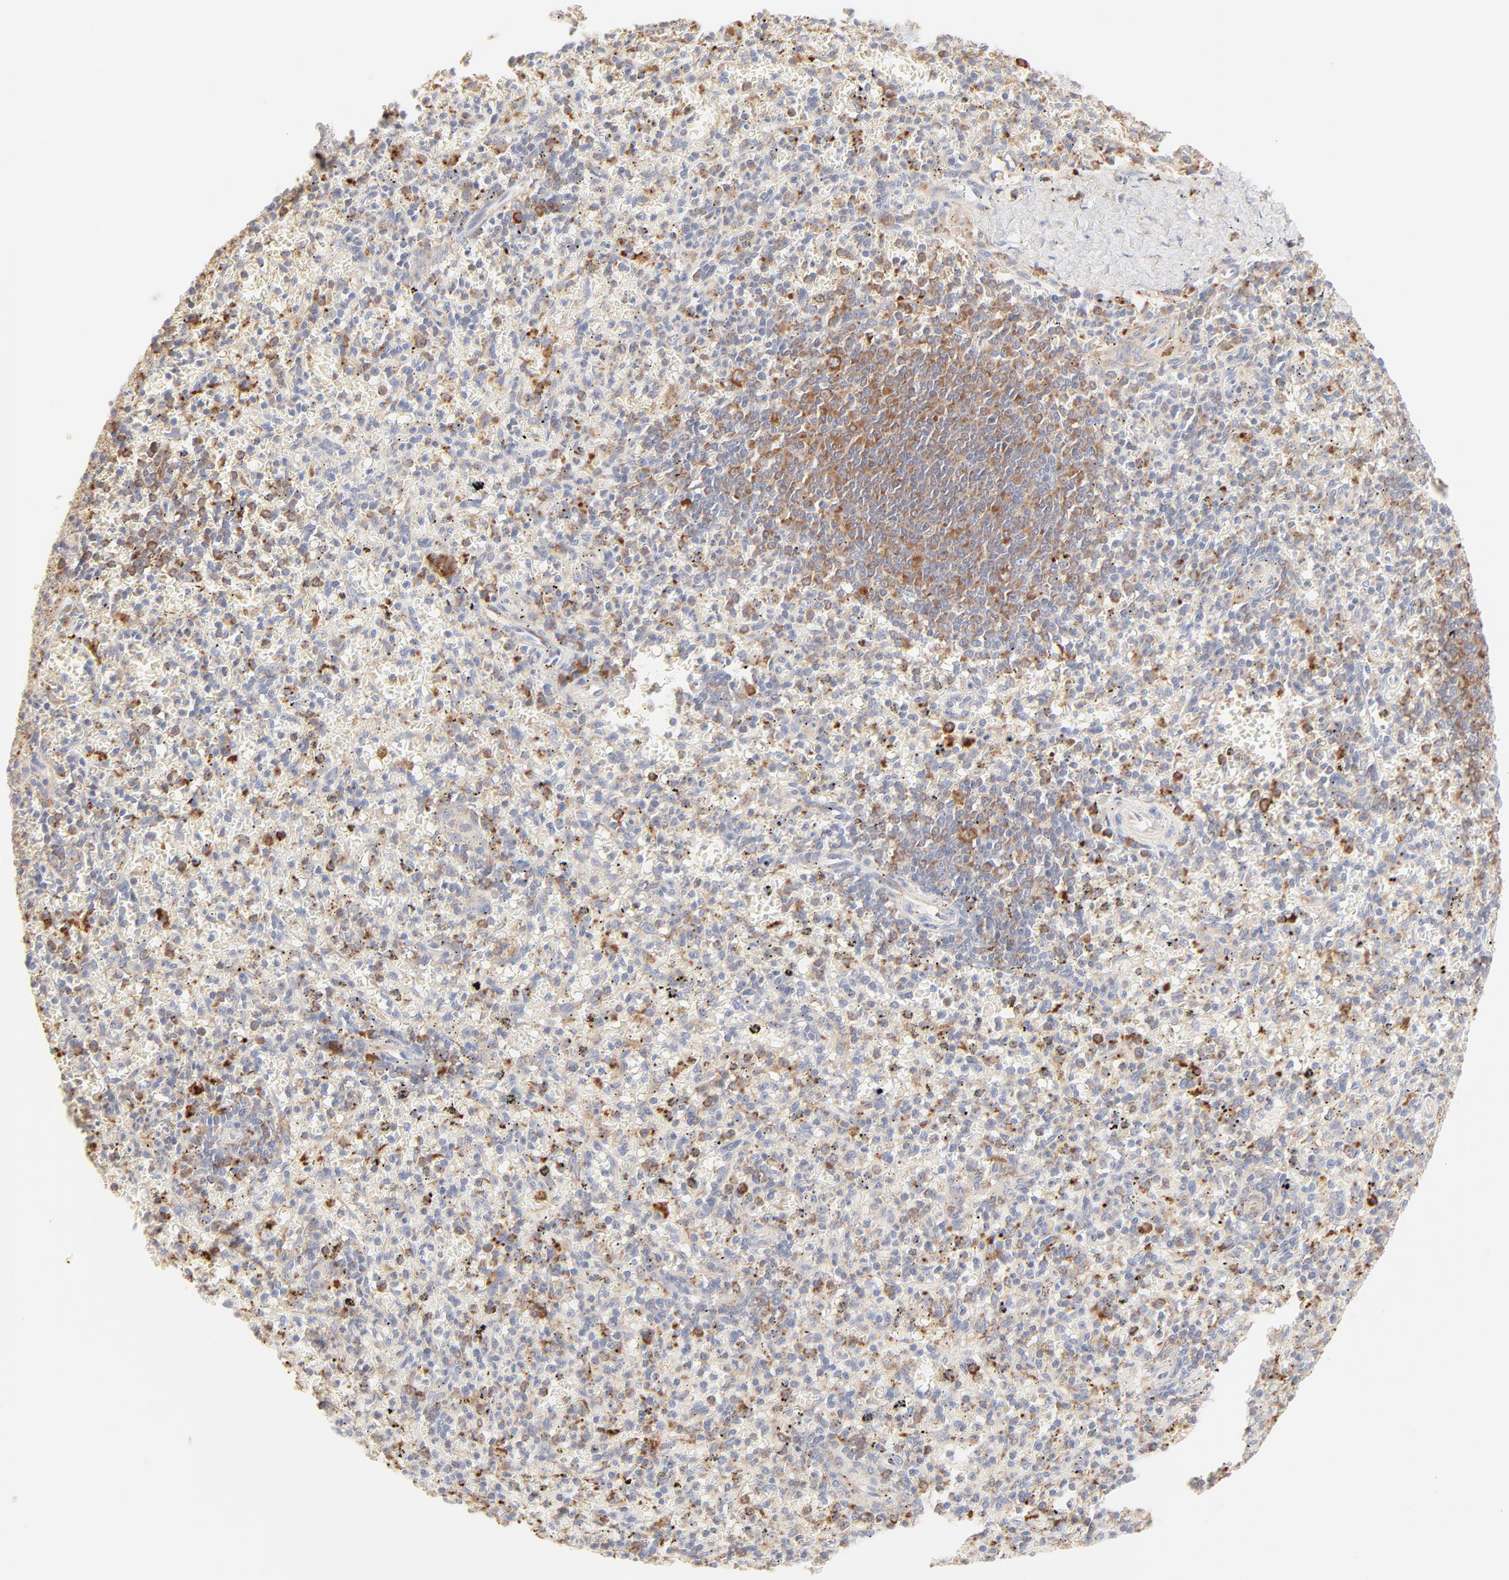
{"staining": {"intensity": "weak", "quantity": "25%-75%", "location": "cytoplasmic/membranous"}, "tissue": "spleen", "cell_type": "Cells in red pulp", "image_type": "normal", "snomed": [{"axis": "morphology", "description": "Normal tissue, NOS"}, {"axis": "topography", "description": "Spleen"}], "caption": "Immunohistochemical staining of benign spleen demonstrates weak cytoplasmic/membranous protein positivity in approximately 25%-75% of cells in red pulp. Using DAB (3,3'-diaminobenzidine) (brown) and hematoxylin (blue) stains, captured at high magnification using brightfield microscopy.", "gene": "RPS20", "patient": {"sex": "male", "age": 72}}